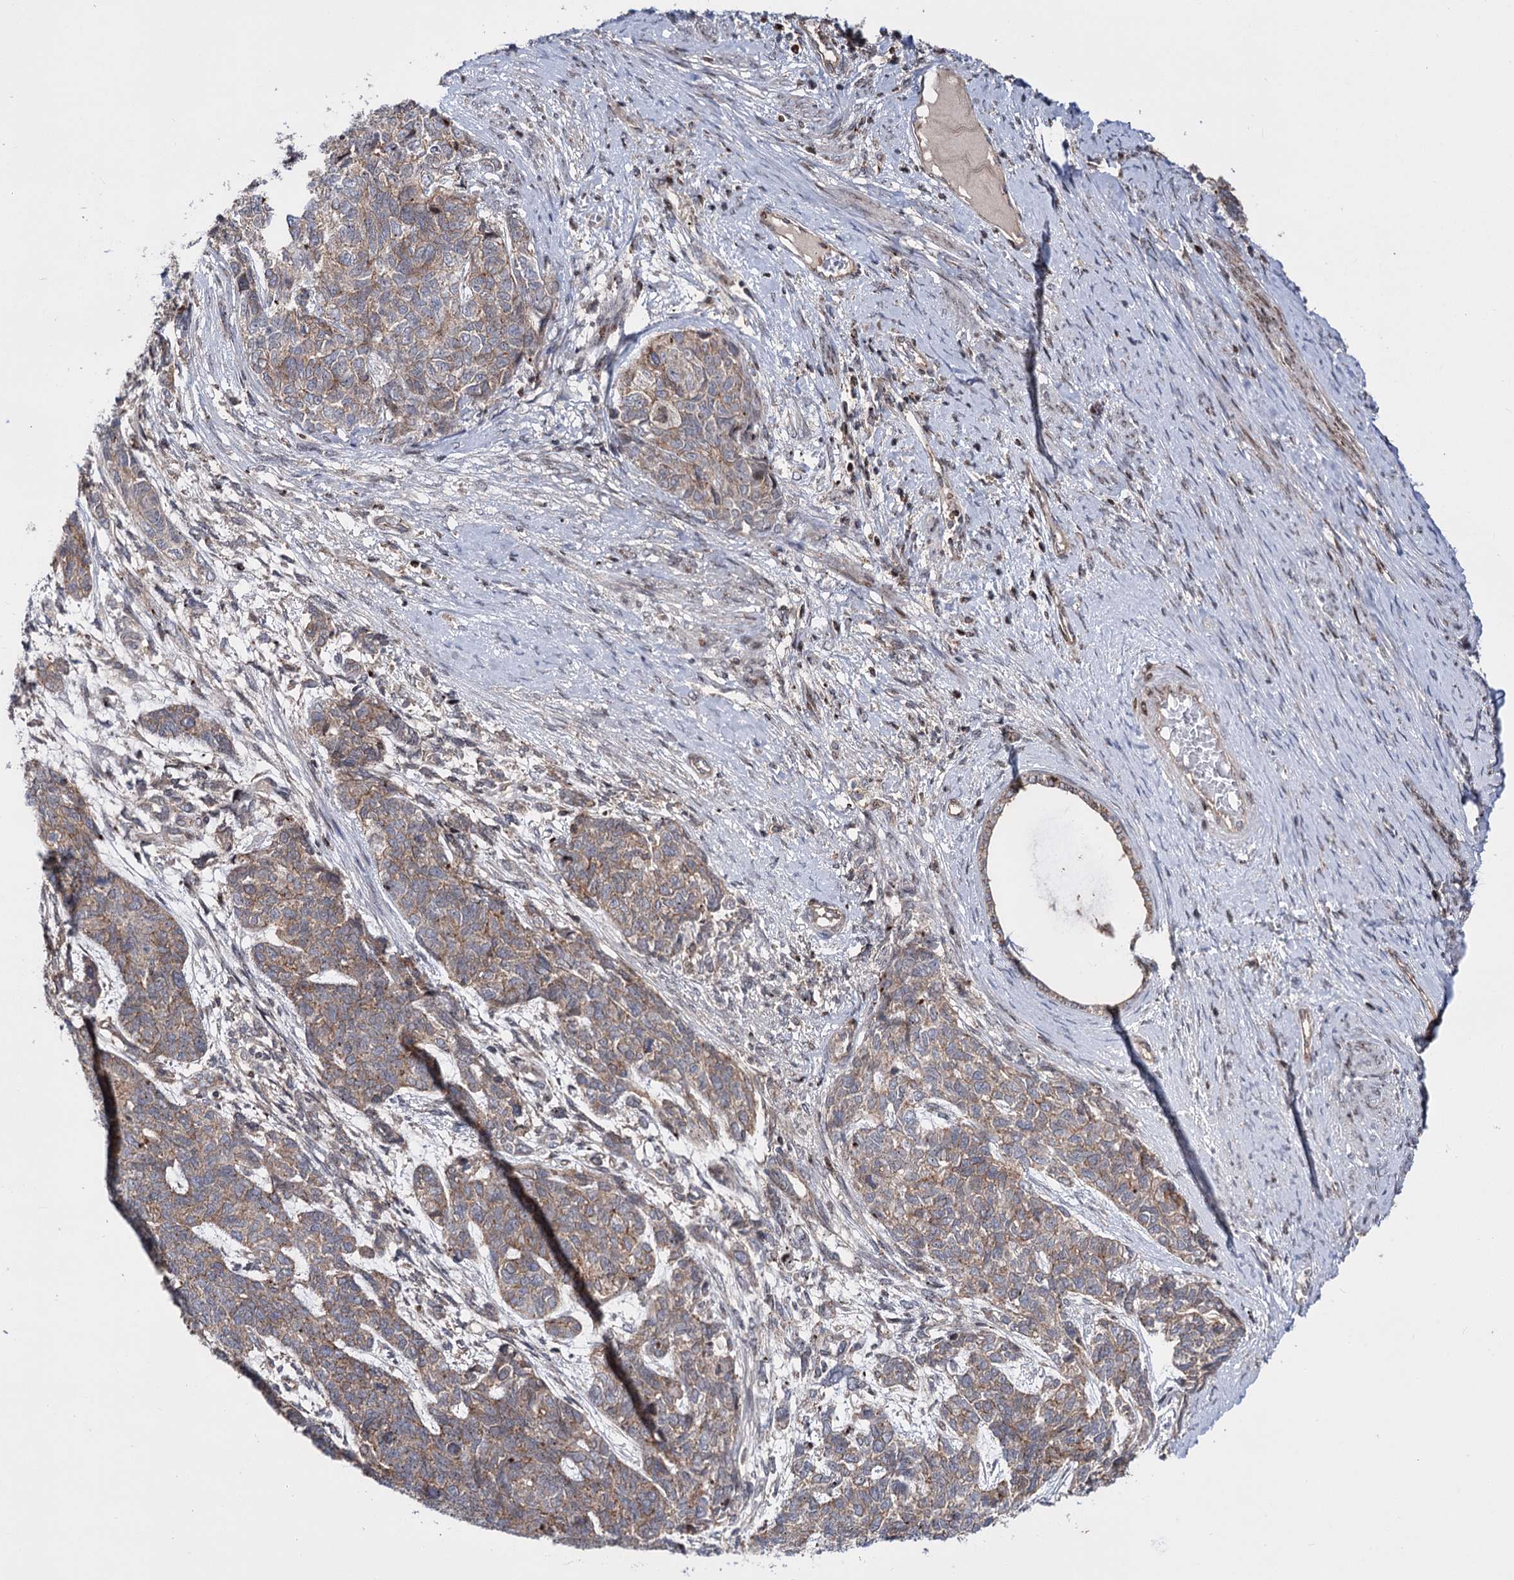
{"staining": {"intensity": "moderate", "quantity": ">75%", "location": "cytoplasmic/membranous"}, "tissue": "cervical cancer", "cell_type": "Tumor cells", "image_type": "cancer", "snomed": [{"axis": "morphology", "description": "Squamous cell carcinoma, NOS"}, {"axis": "topography", "description": "Cervix"}], "caption": "An immunohistochemistry (IHC) image of neoplastic tissue is shown. Protein staining in brown shows moderate cytoplasmic/membranous positivity in cervical cancer within tumor cells.", "gene": "ZFYVE27", "patient": {"sex": "female", "age": 63}}